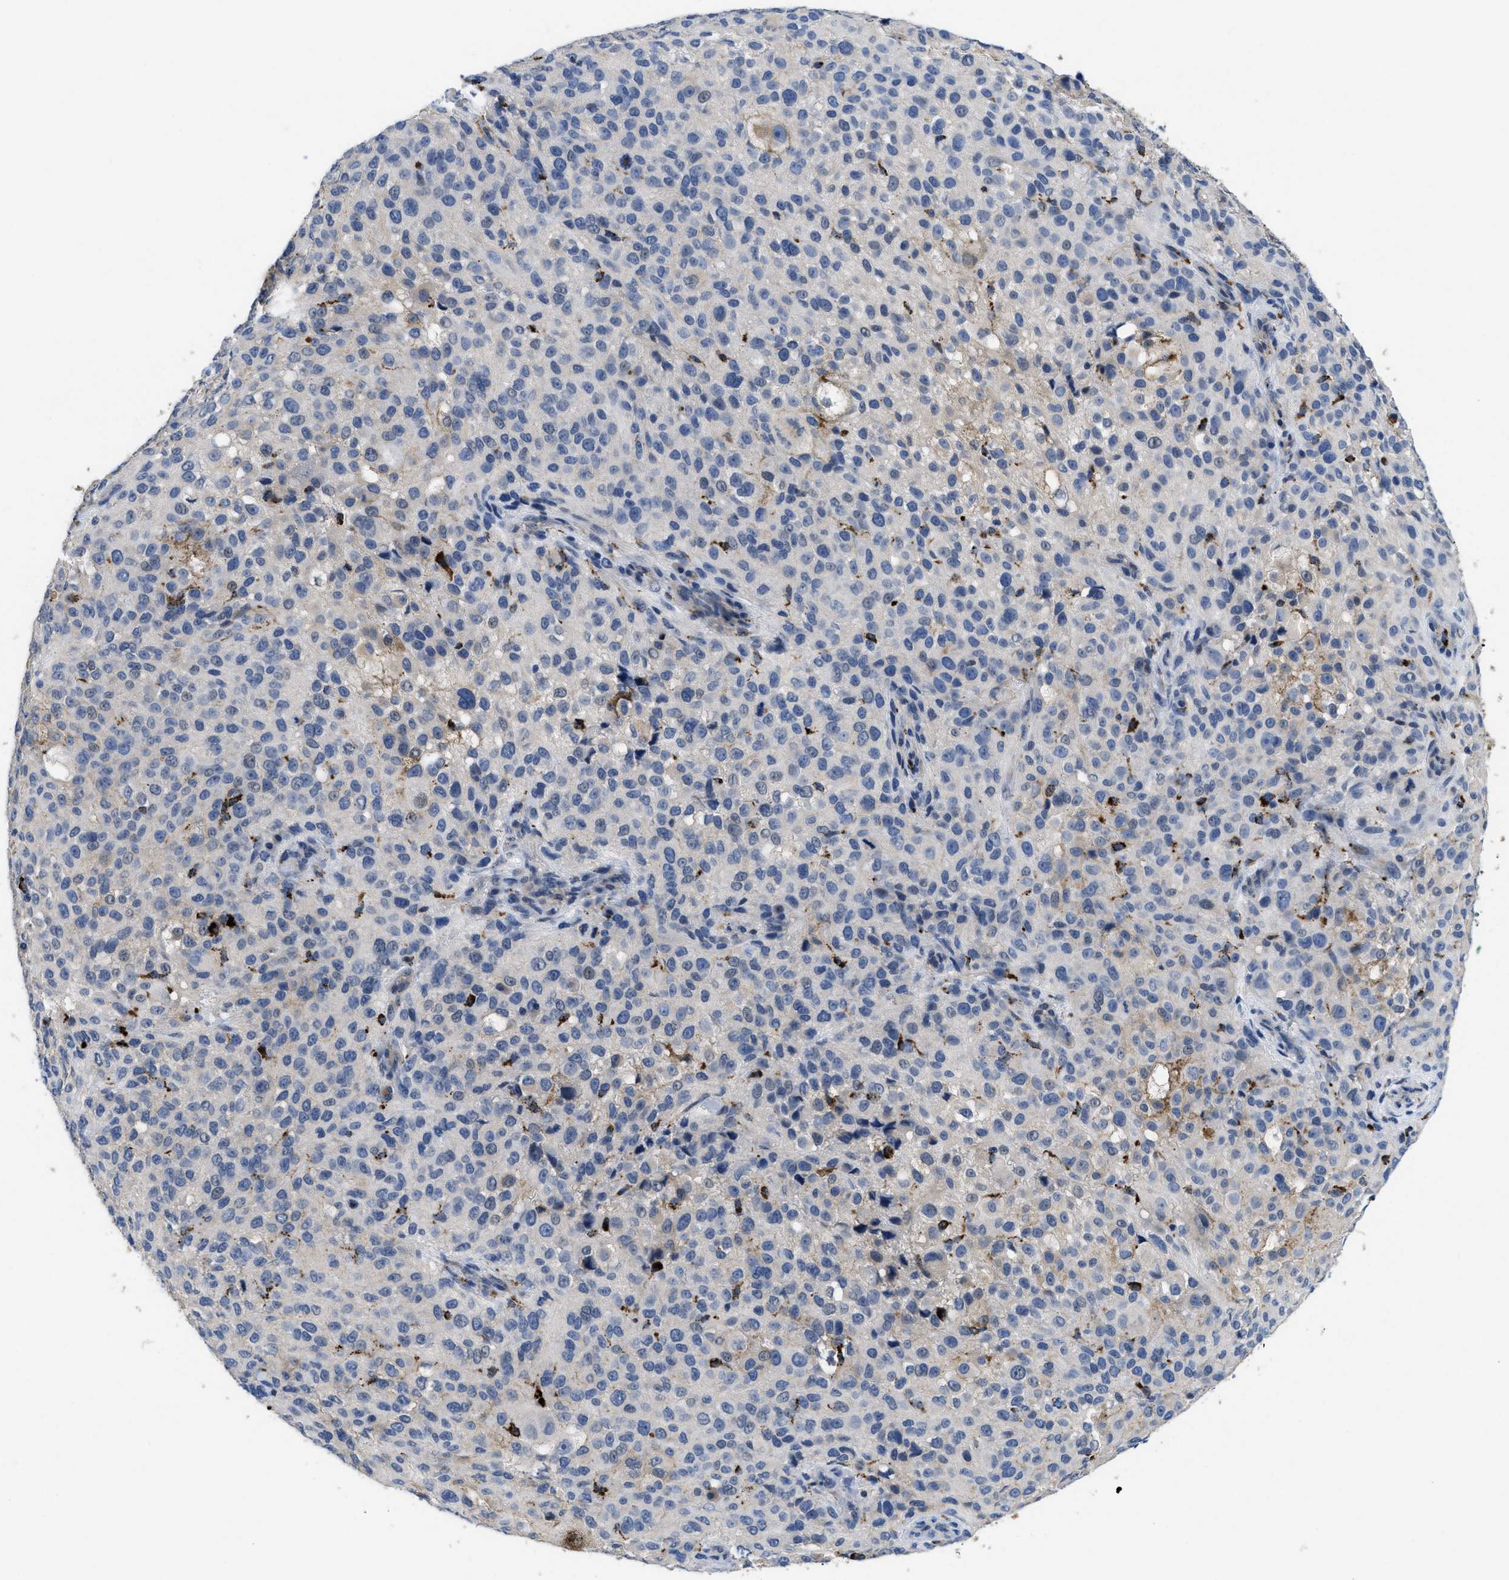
{"staining": {"intensity": "negative", "quantity": "none", "location": "none"}, "tissue": "melanoma", "cell_type": "Tumor cells", "image_type": "cancer", "snomed": [{"axis": "morphology", "description": "Necrosis, NOS"}, {"axis": "morphology", "description": "Malignant melanoma, NOS"}, {"axis": "topography", "description": "Skin"}], "caption": "High magnification brightfield microscopy of melanoma stained with DAB (brown) and counterstained with hematoxylin (blue): tumor cells show no significant positivity.", "gene": "BMPR2", "patient": {"sex": "female", "age": 87}}